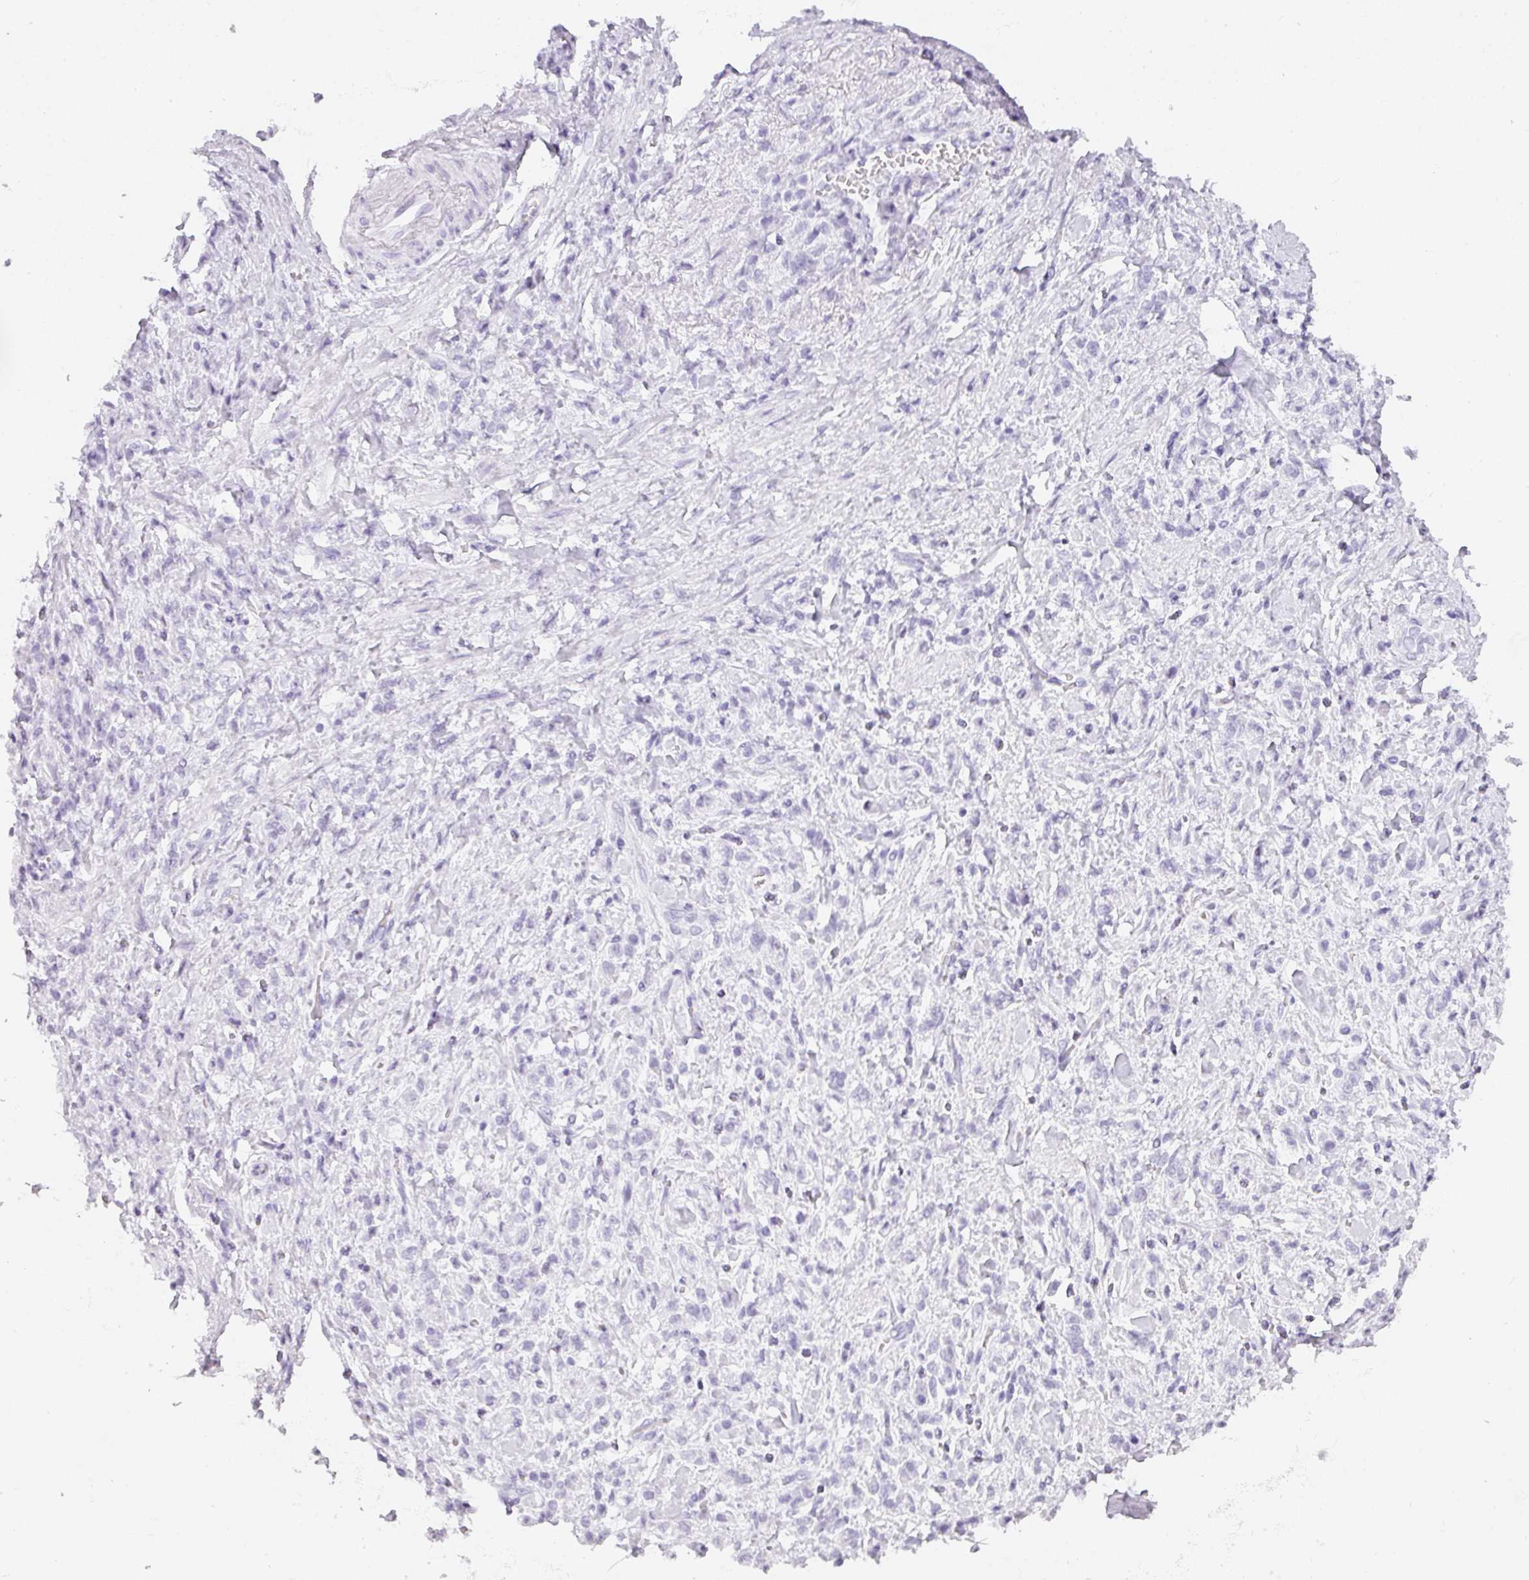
{"staining": {"intensity": "negative", "quantity": "none", "location": "none"}, "tissue": "stomach cancer", "cell_type": "Tumor cells", "image_type": "cancer", "snomed": [{"axis": "morphology", "description": "Adenocarcinoma, NOS"}, {"axis": "topography", "description": "Stomach"}], "caption": "An image of stomach adenocarcinoma stained for a protein exhibits no brown staining in tumor cells.", "gene": "TMEM42", "patient": {"sex": "male", "age": 77}}